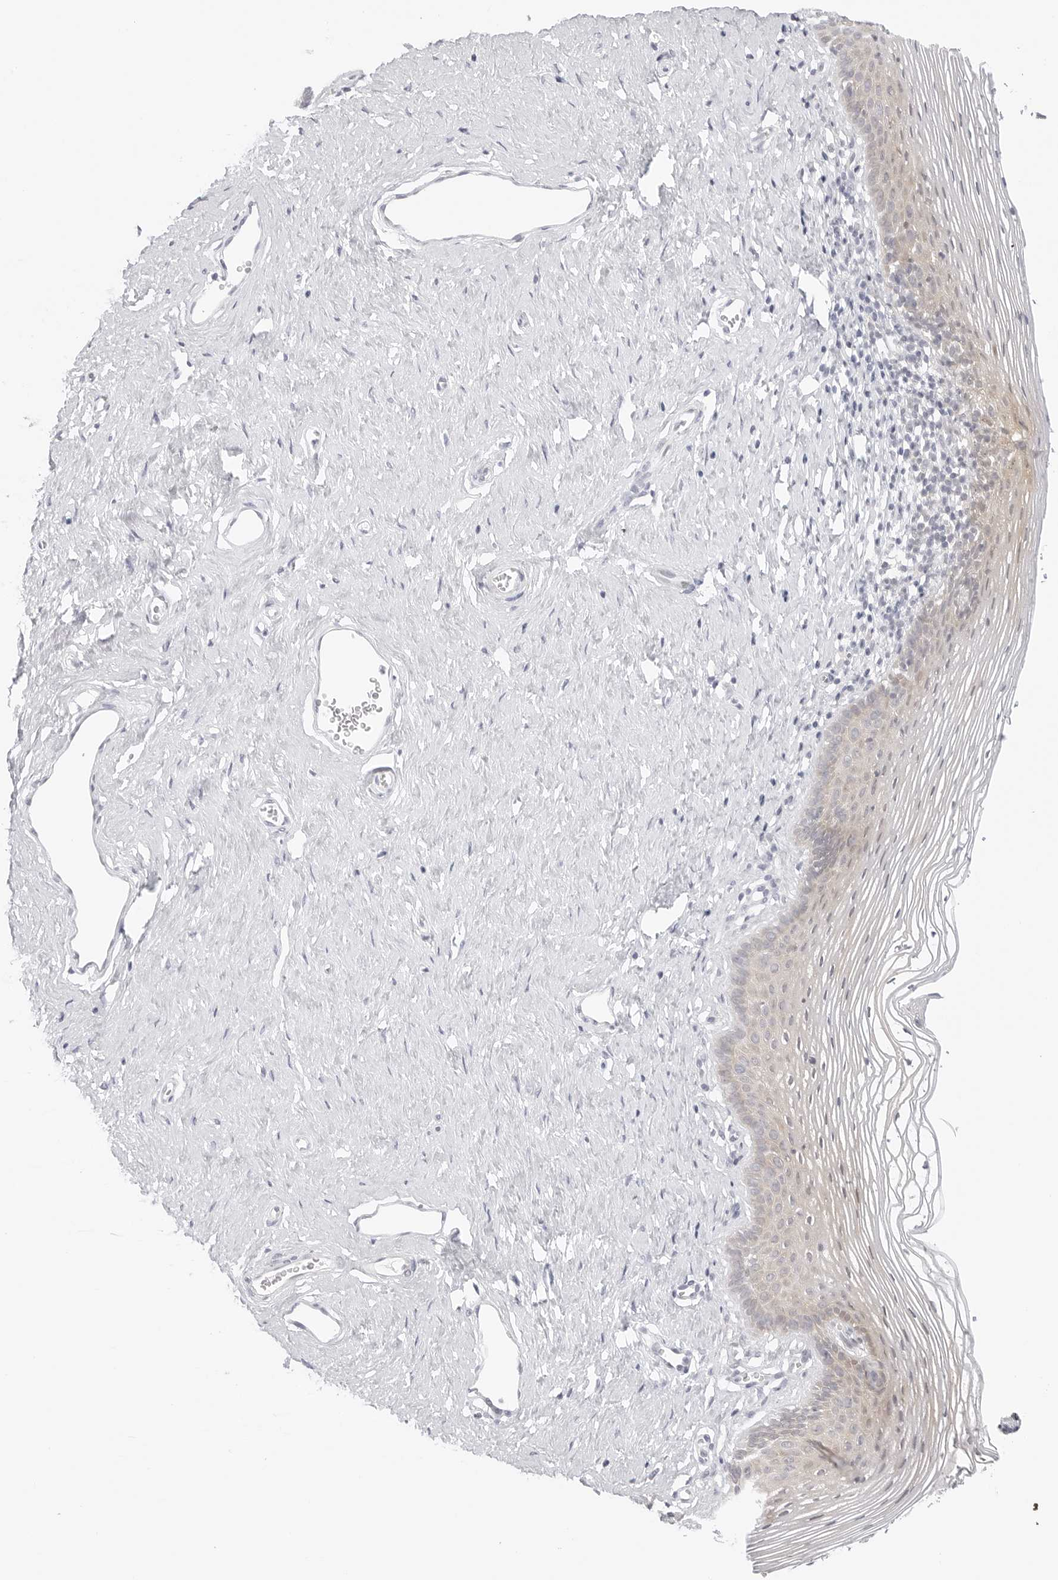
{"staining": {"intensity": "weak", "quantity": "25%-75%", "location": "cytoplasmic/membranous"}, "tissue": "vagina", "cell_type": "Squamous epithelial cells", "image_type": "normal", "snomed": [{"axis": "morphology", "description": "Normal tissue, NOS"}, {"axis": "topography", "description": "Vagina"}], "caption": "The photomicrograph demonstrates immunohistochemical staining of benign vagina. There is weak cytoplasmic/membranous staining is present in about 25%-75% of squamous epithelial cells. (Stains: DAB in brown, nuclei in blue, Microscopy: brightfield microscopy at high magnification).", "gene": "TCP1", "patient": {"sex": "female", "age": 32}}